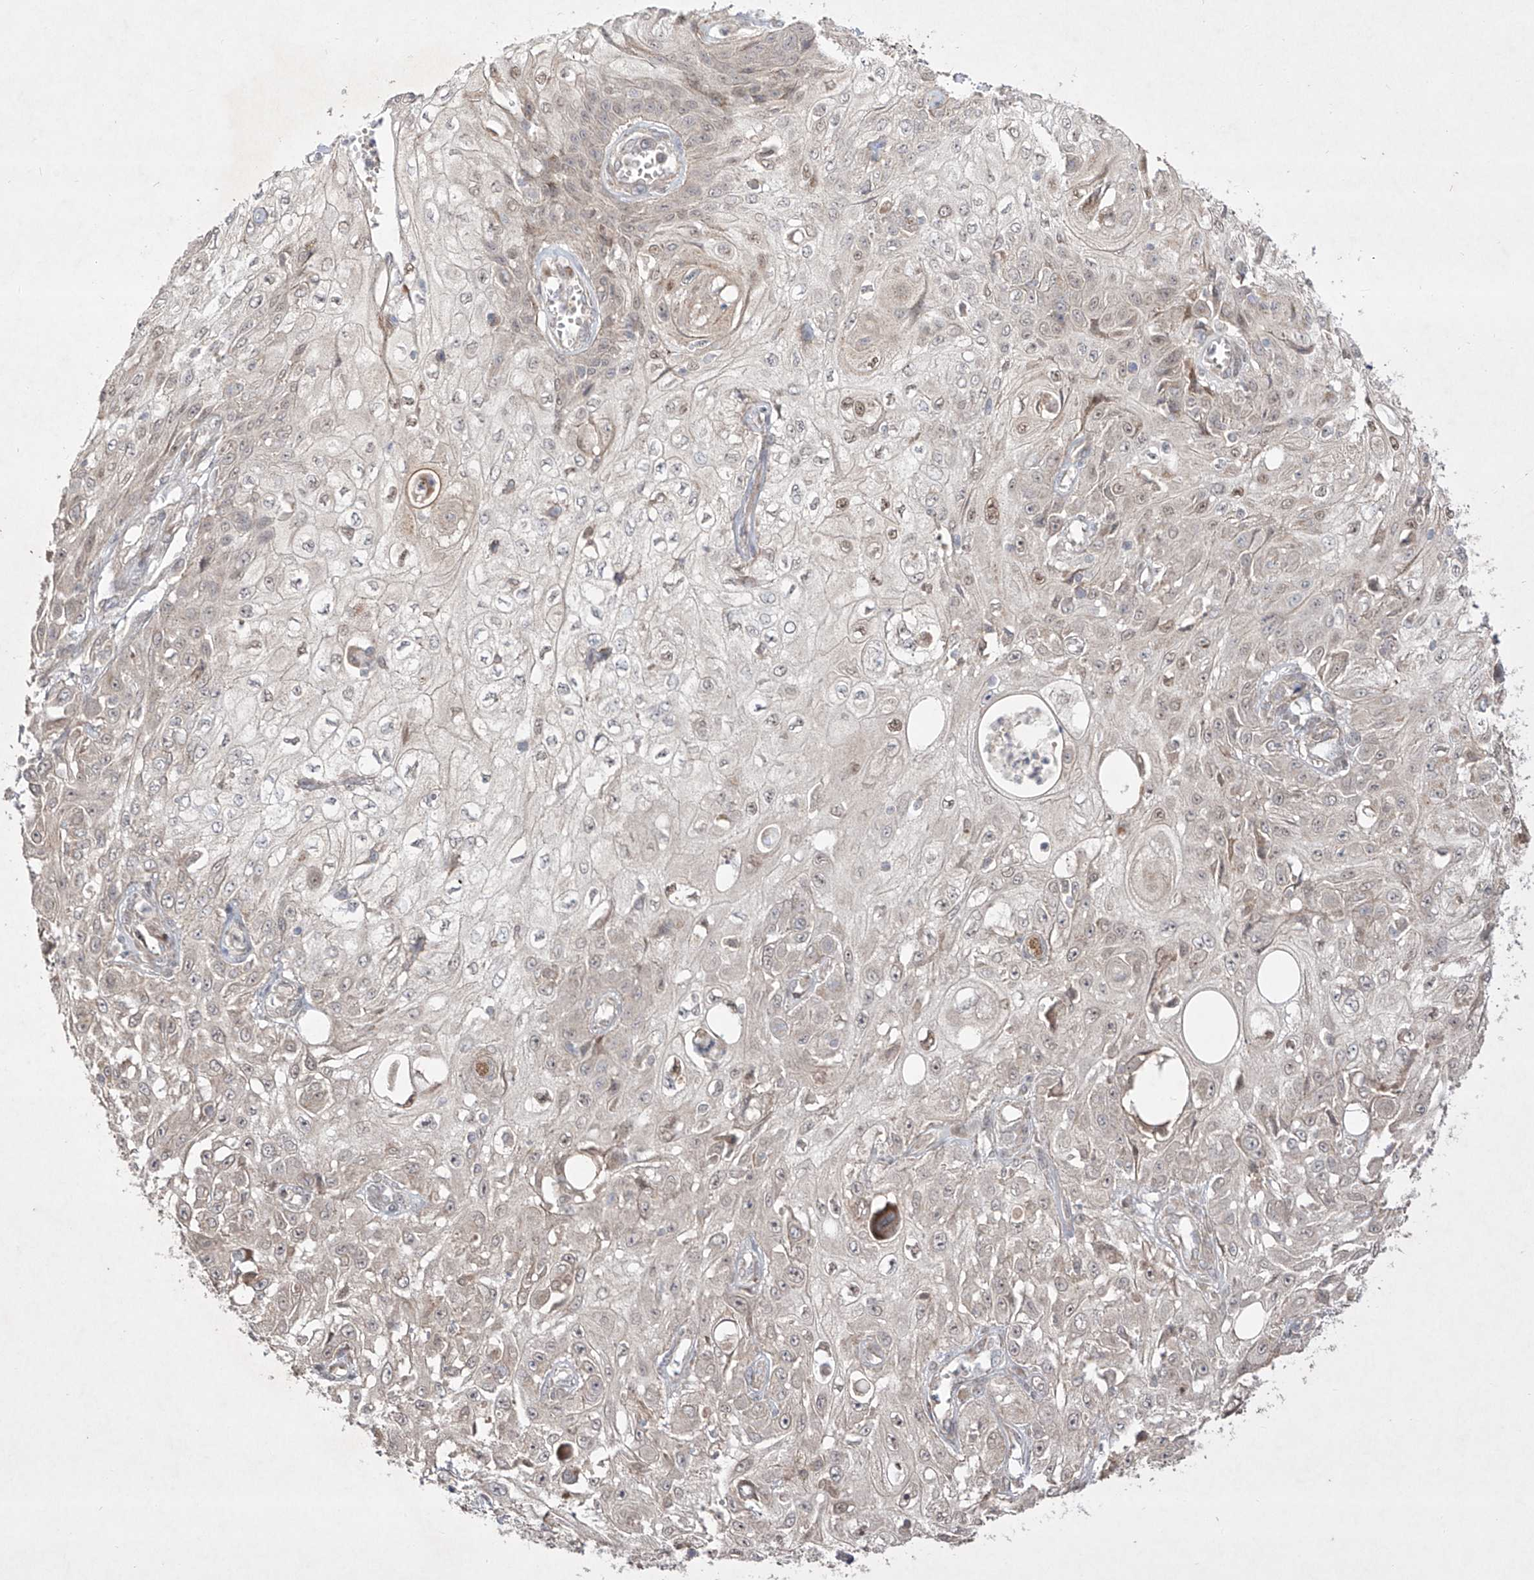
{"staining": {"intensity": "negative", "quantity": "none", "location": "none"}, "tissue": "skin cancer", "cell_type": "Tumor cells", "image_type": "cancer", "snomed": [{"axis": "morphology", "description": "Squamous cell carcinoma, NOS"}, {"axis": "morphology", "description": "Squamous cell carcinoma, metastatic, NOS"}, {"axis": "topography", "description": "Skin"}, {"axis": "topography", "description": "Lymph node"}], "caption": "IHC photomicrograph of neoplastic tissue: human skin cancer stained with DAB (3,3'-diaminobenzidine) displays no significant protein positivity in tumor cells. (DAB (3,3'-diaminobenzidine) immunohistochemistry visualized using brightfield microscopy, high magnification).", "gene": "KDM1B", "patient": {"sex": "male", "age": 75}}